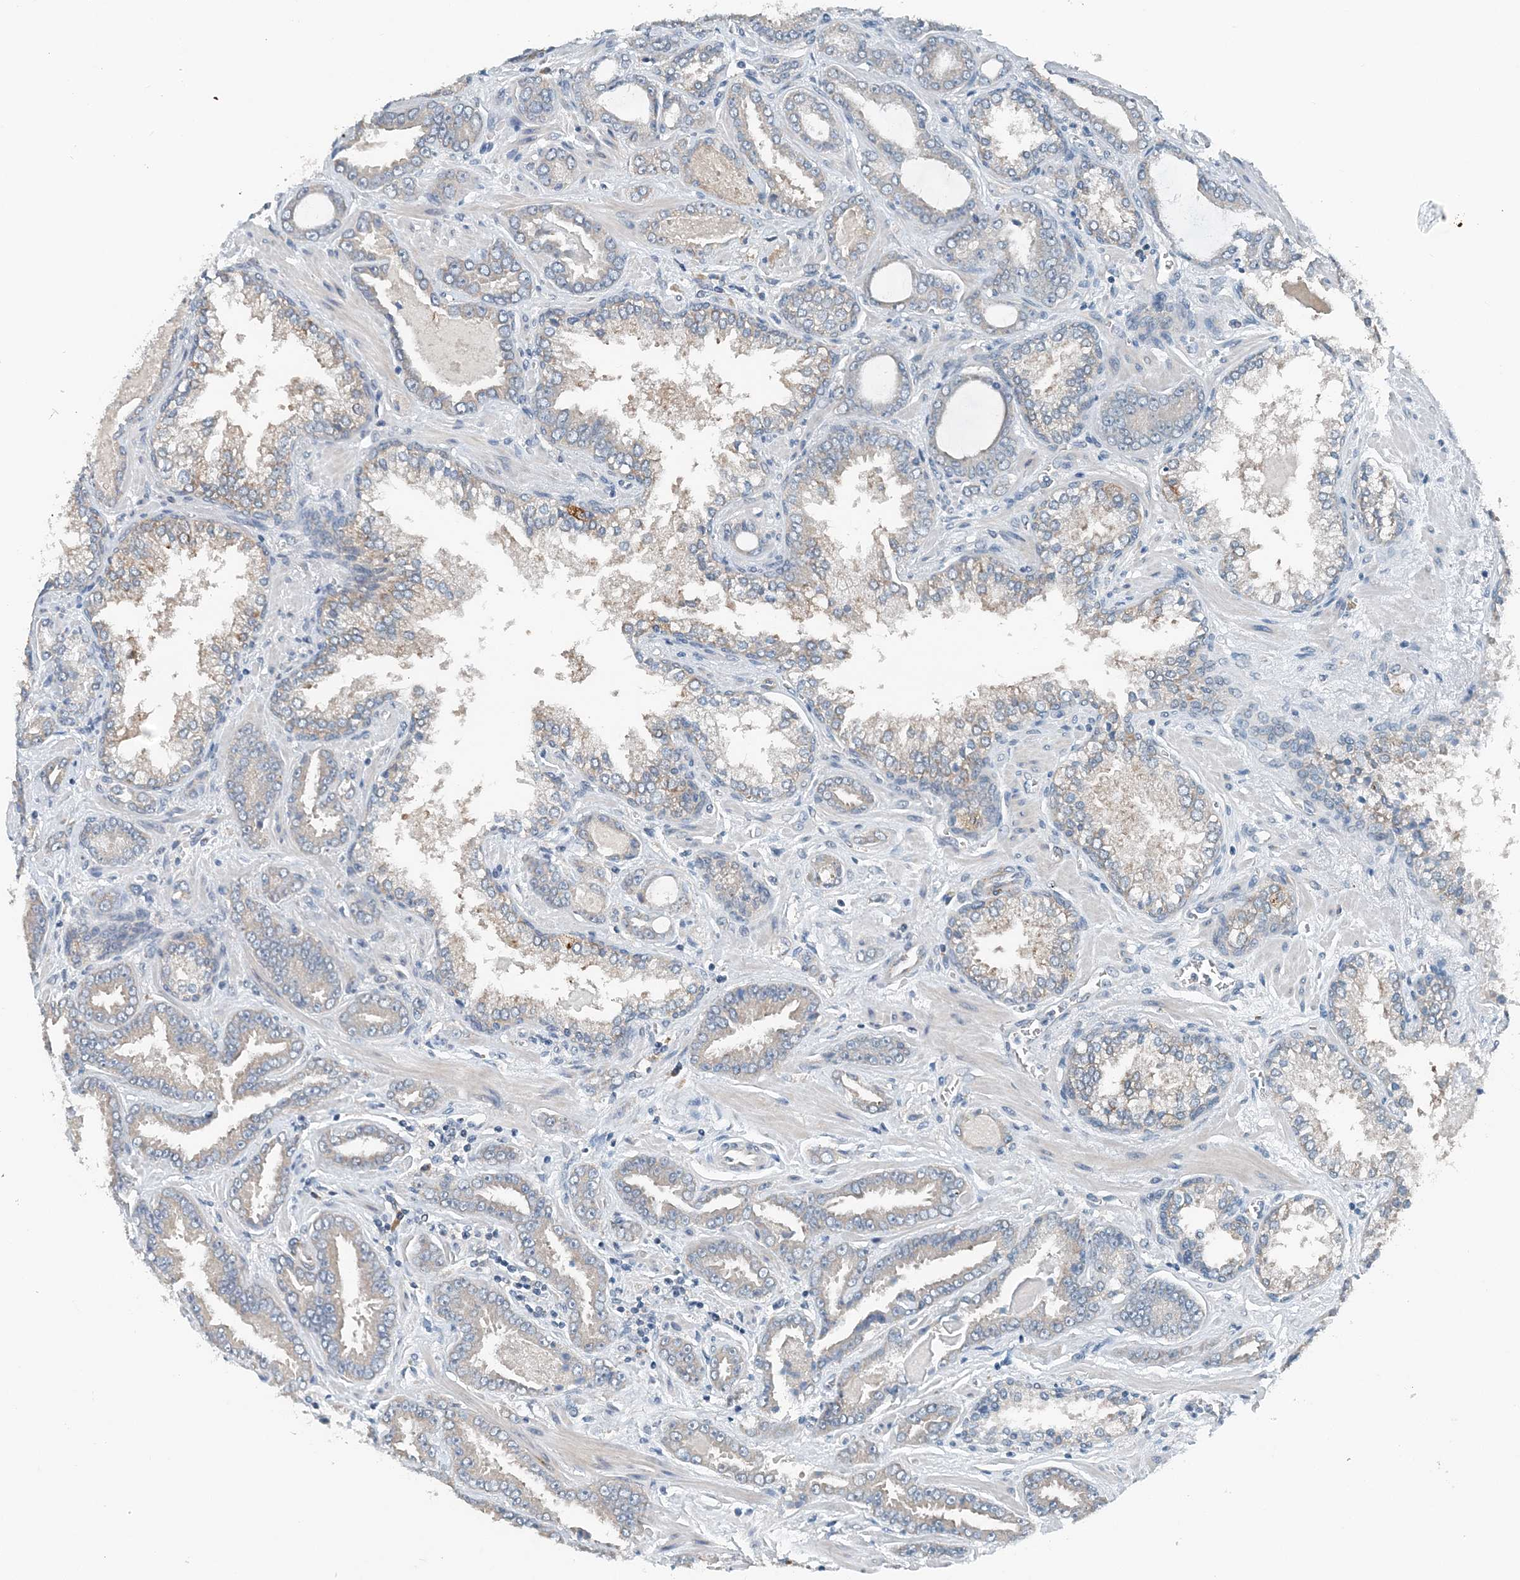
{"staining": {"intensity": "negative", "quantity": "none", "location": "none"}, "tissue": "prostate cancer", "cell_type": "Tumor cells", "image_type": "cancer", "snomed": [{"axis": "morphology", "description": "Adenocarcinoma, Low grade"}, {"axis": "topography", "description": "Prostate"}], "caption": "Prostate cancer was stained to show a protein in brown. There is no significant staining in tumor cells.", "gene": "EEF1A2", "patient": {"sex": "male", "age": 60}}